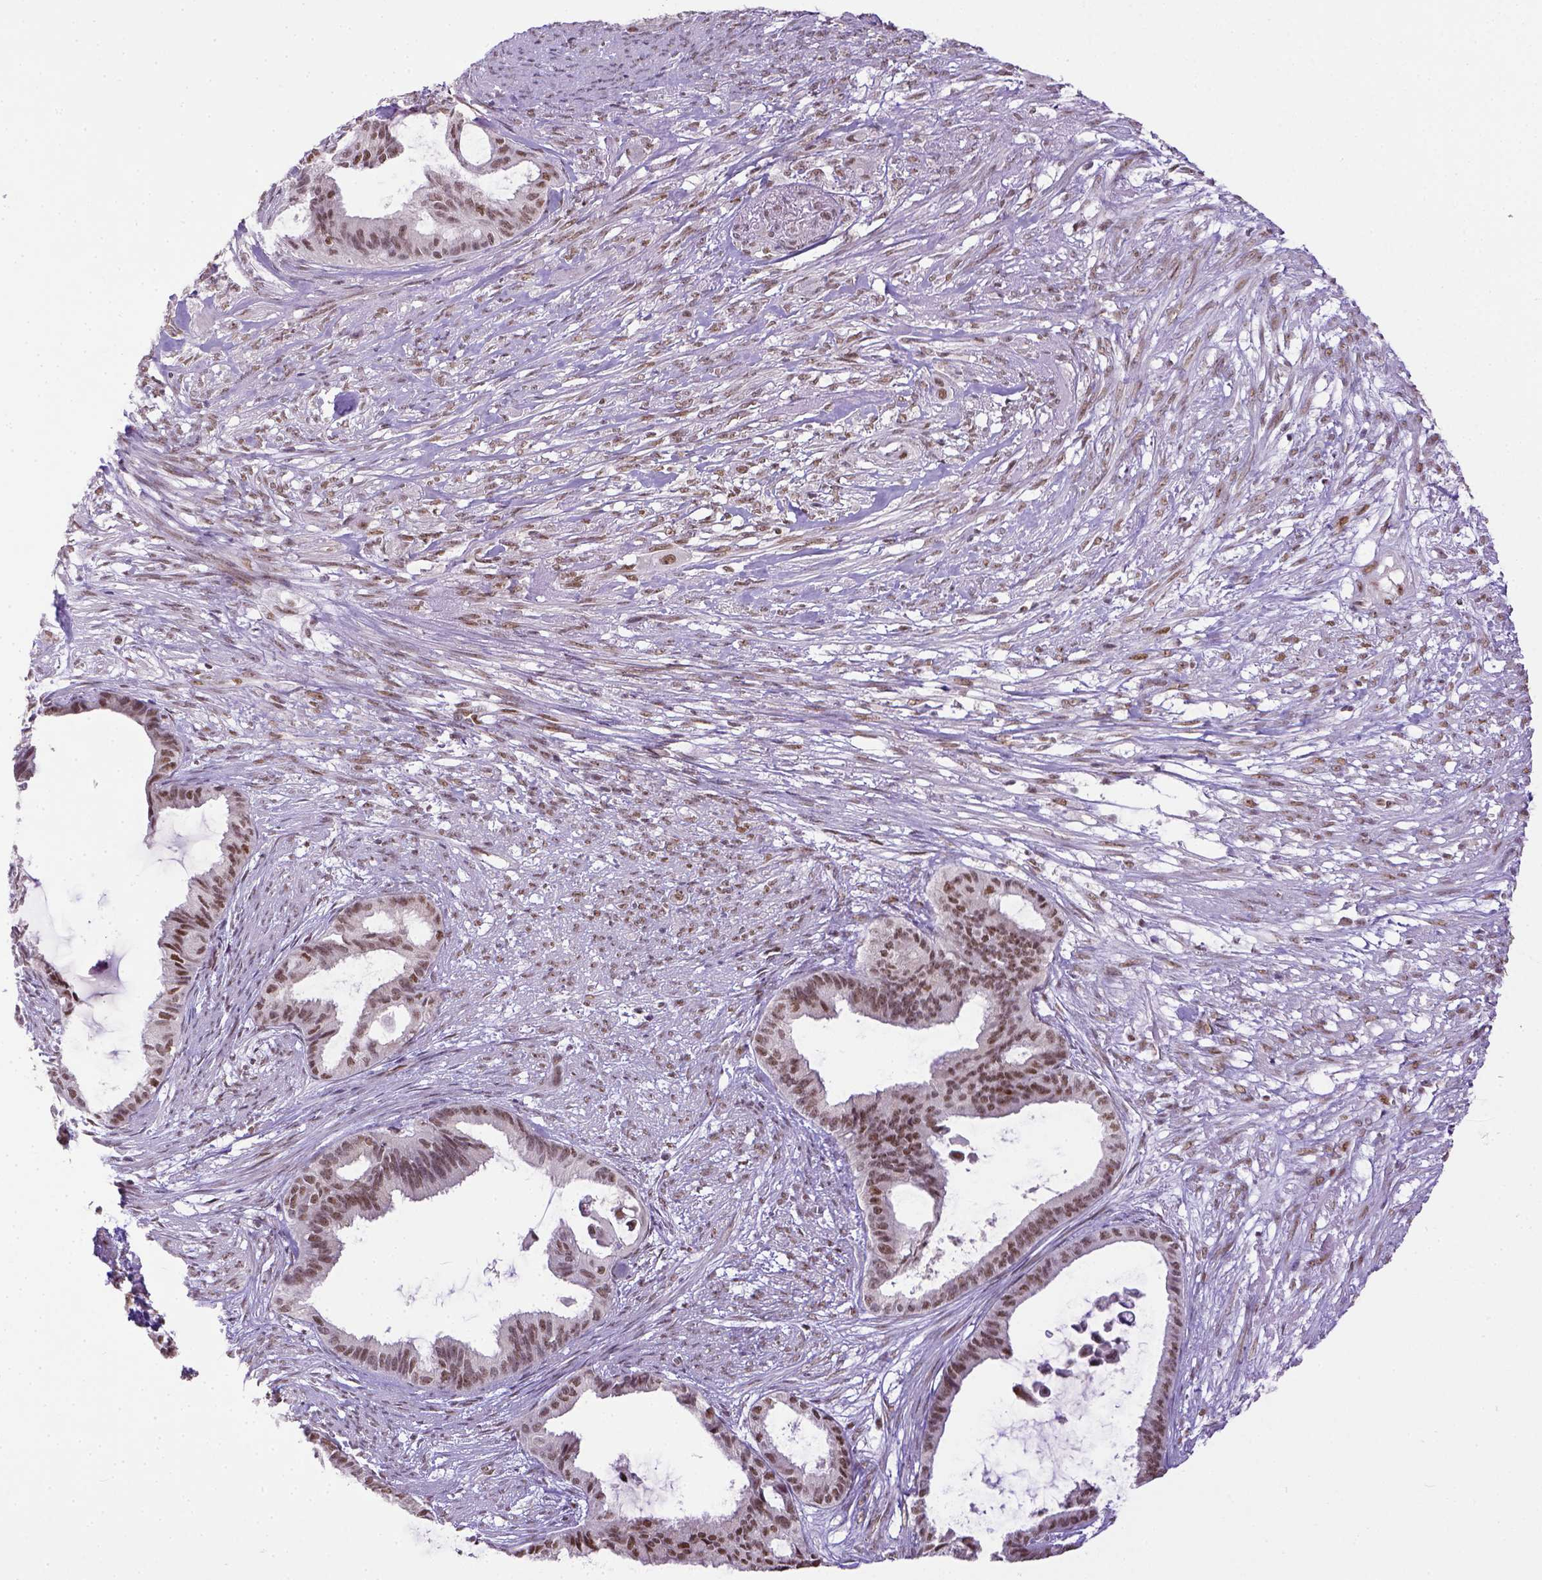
{"staining": {"intensity": "moderate", "quantity": ">75%", "location": "nuclear"}, "tissue": "endometrial cancer", "cell_type": "Tumor cells", "image_type": "cancer", "snomed": [{"axis": "morphology", "description": "Adenocarcinoma, NOS"}, {"axis": "topography", "description": "Endometrium"}], "caption": "Immunohistochemical staining of adenocarcinoma (endometrial) shows medium levels of moderate nuclear protein staining in approximately >75% of tumor cells.", "gene": "ERCC1", "patient": {"sex": "female", "age": 86}}